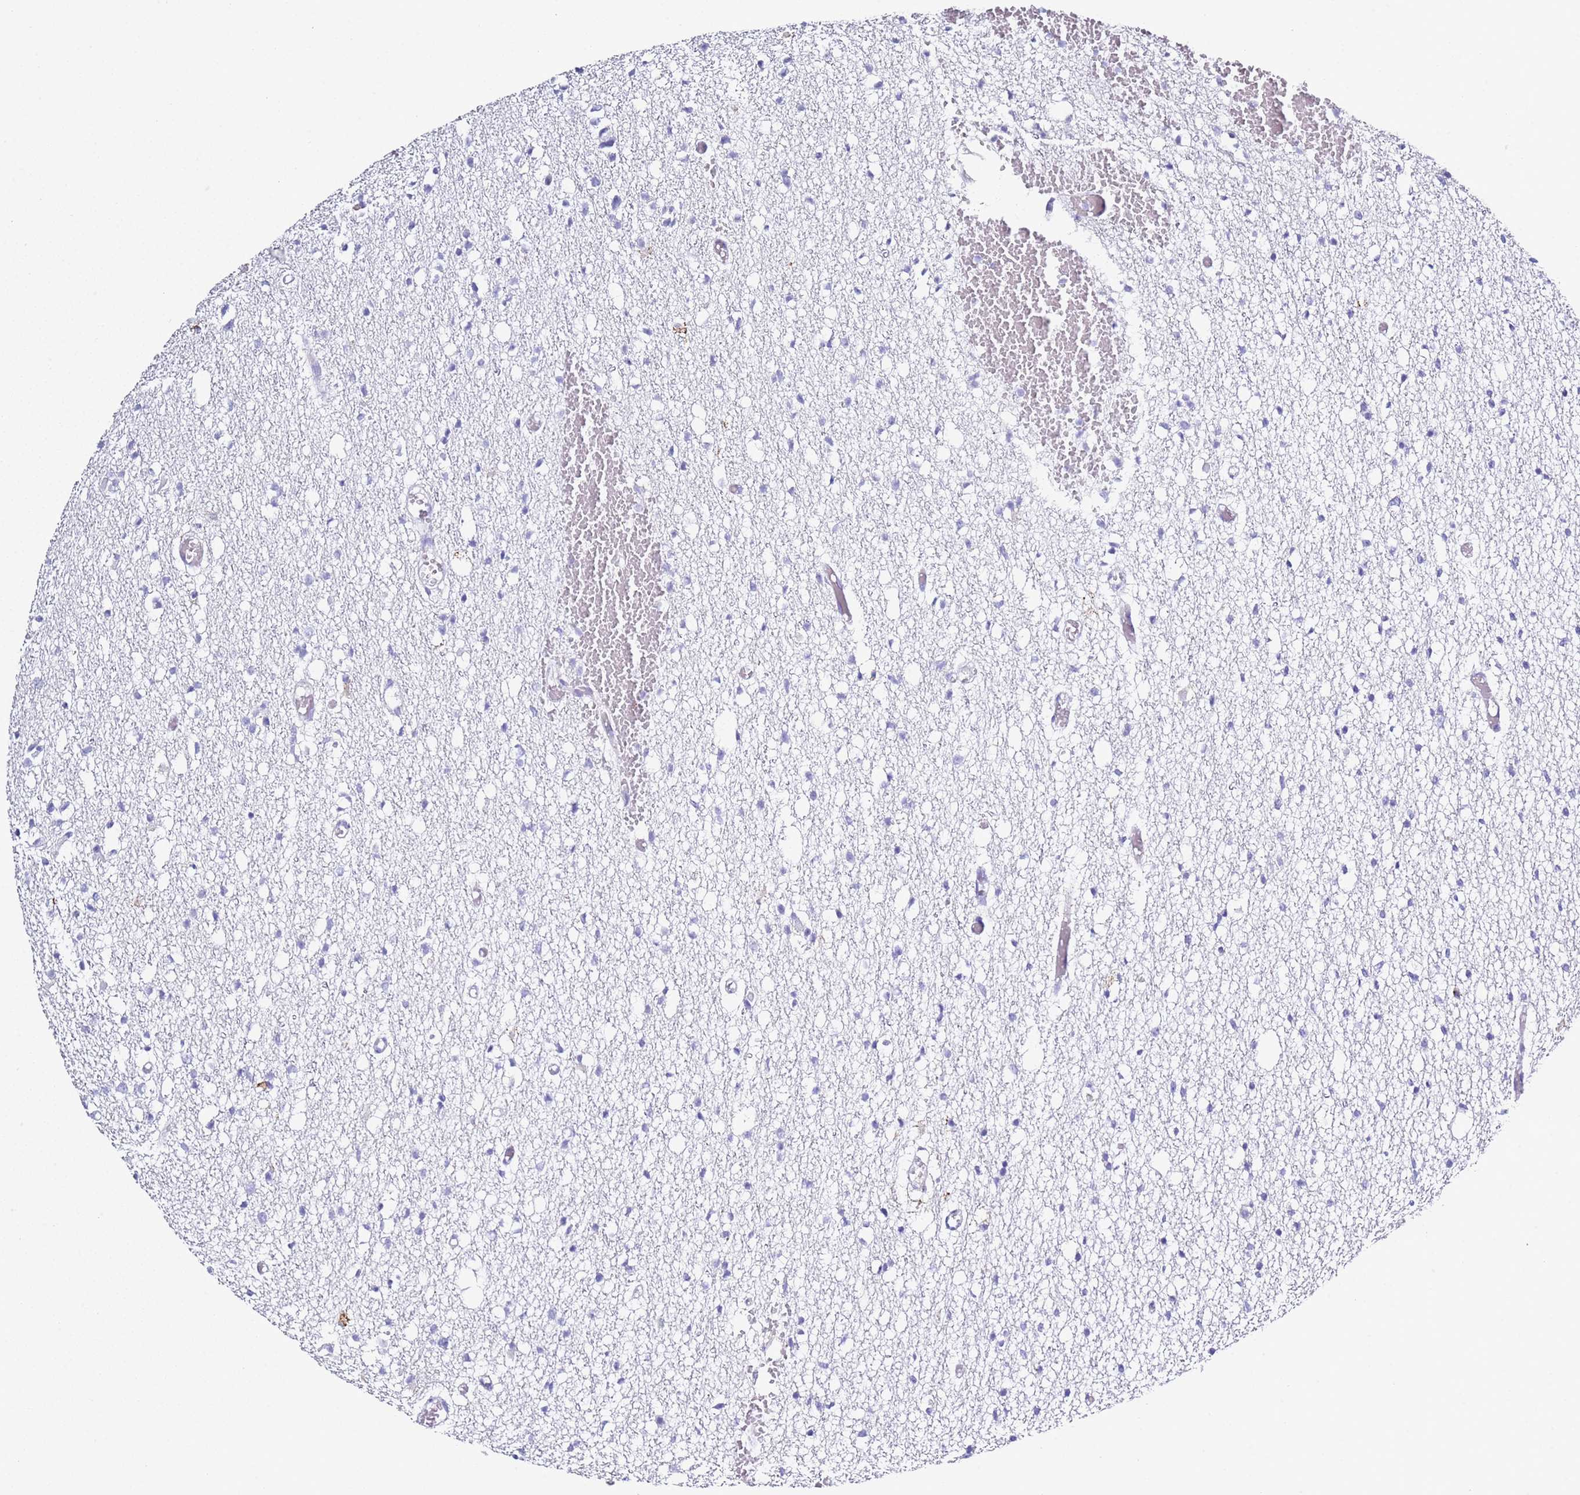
{"staining": {"intensity": "negative", "quantity": "none", "location": "none"}, "tissue": "glioma", "cell_type": "Tumor cells", "image_type": "cancer", "snomed": [{"axis": "morphology", "description": "Glioma, malignant, Low grade"}, {"axis": "topography", "description": "Brain"}], "caption": "This is an IHC photomicrograph of low-grade glioma (malignant). There is no positivity in tumor cells.", "gene": "PTBP2", "patient": {"sex": "female", "age": 22}}